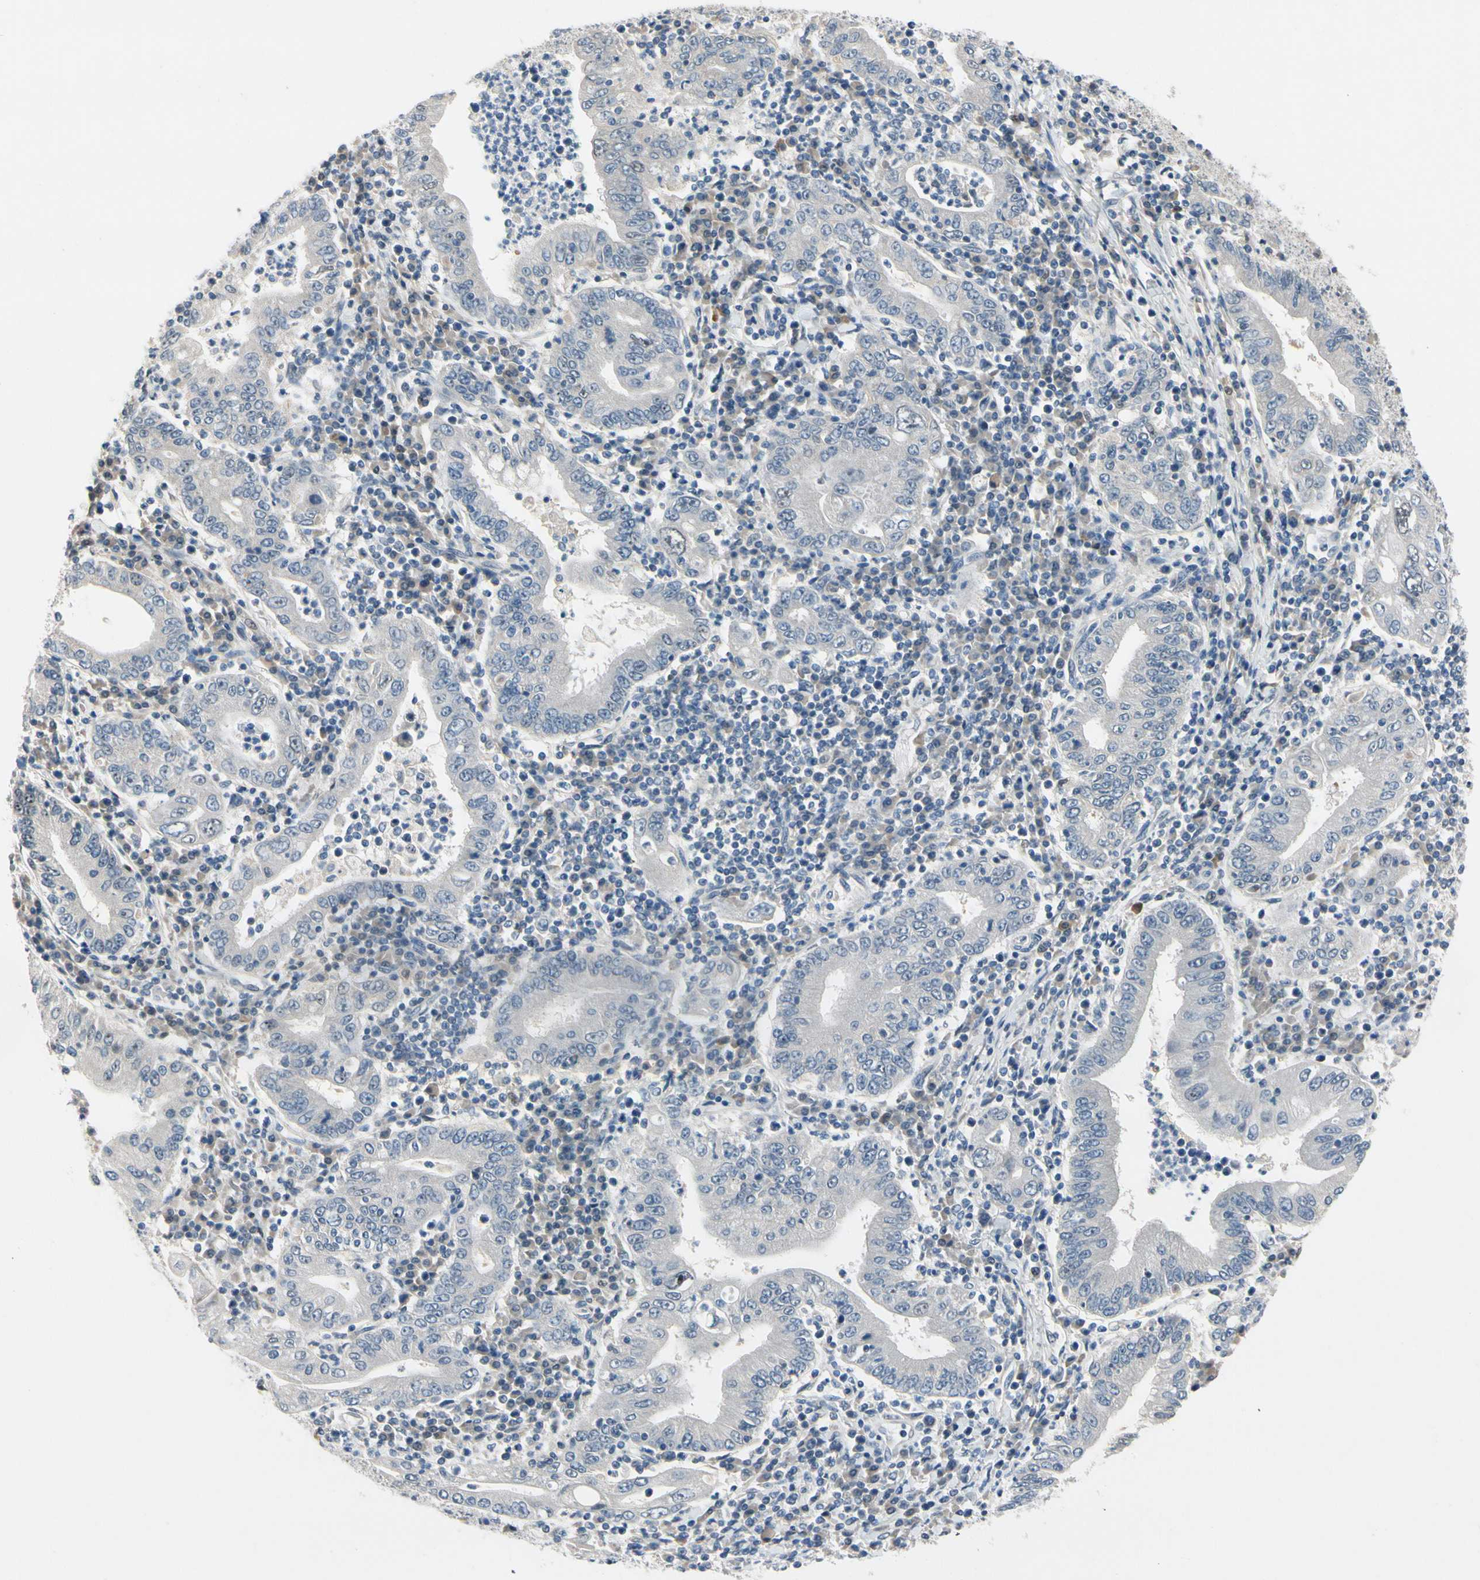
{"staining": {"intensity": "negative", "quantity": "none", "location": "none"}, "tissue": "stomach cancer", "cell_type": "Tumor cells", "image_type": "cancer", "snomed": [{"axis": "morphology", "description": "Normal tissue, NOS"}, {"axis": "morphology", "description": "Adenocarcinoma, NOS"}, {"axis": "topography", "description": "Esophagus"}, {"axis": "topography", "description": "Stomach, upper"}, {"axis": "topography", "description": "Peripheral nerve tissue"}], "caption": "Adenocarcinoma (stomach) was stained to show a protein in brown. There is no significant staining in tumor cells.", "gene": "SLC27A6", "patient": {"sex": "male", "age": 62}}